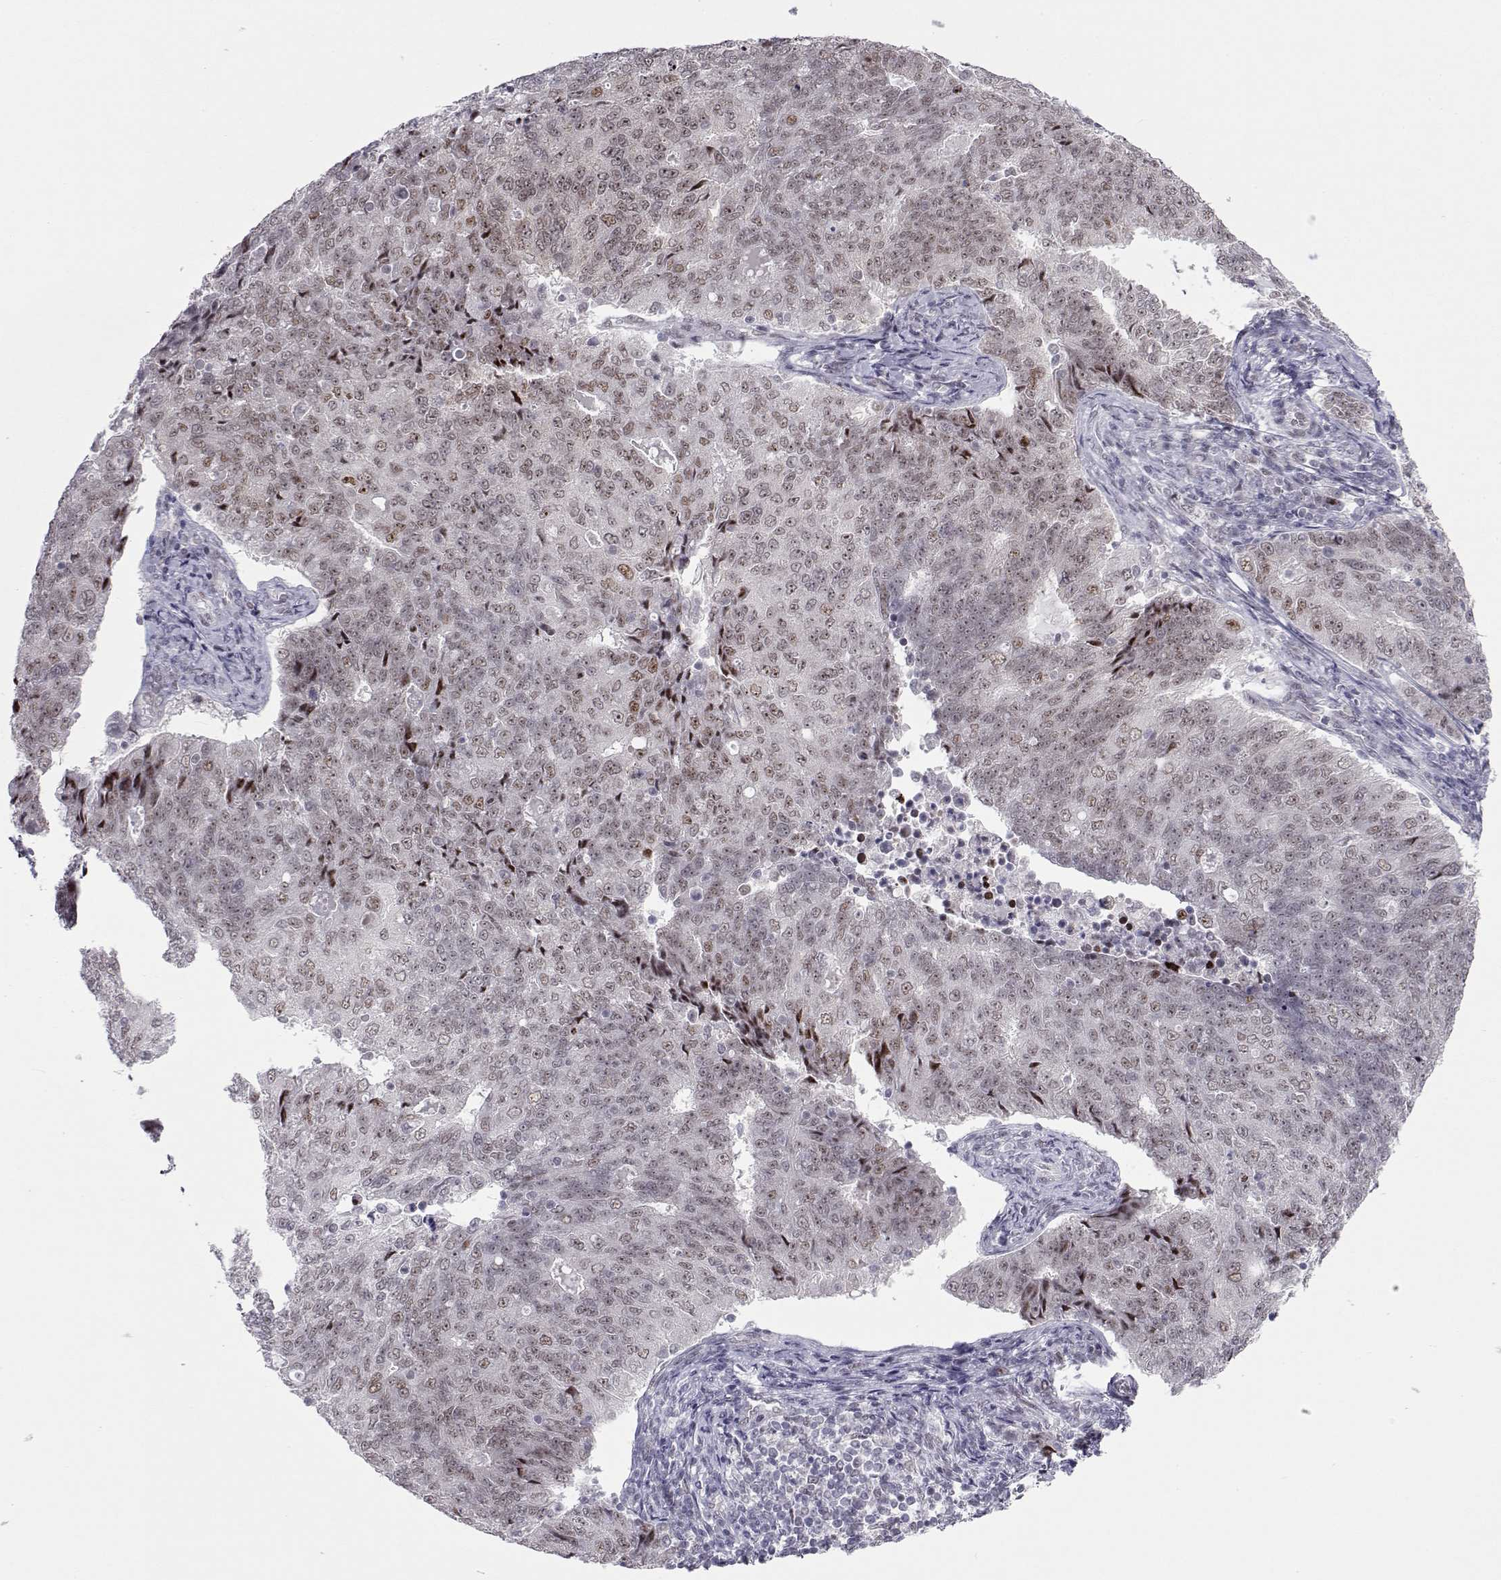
{"staining": {"intensity": "weak", "quantity": "25%-75%", "location": "nuclear"}, "tissue": "endometrial cancer", "cell_type": "Tumor cells", "image_type": "cancer", "snomed": [{"axis": "morphology", "description": "Adenocarcinoma, NOS"}, {"axis": "topography", "description": "Endometrium"}], "caption": "IHC image of adenocarcinoma (endometrial) stained for a protein (brown), which displays low levels of weak nuclear staining in approximately 25%-75% of tumor cells.", "gene": "SIX6", "patient": {"sex": "female", "age": 43}}